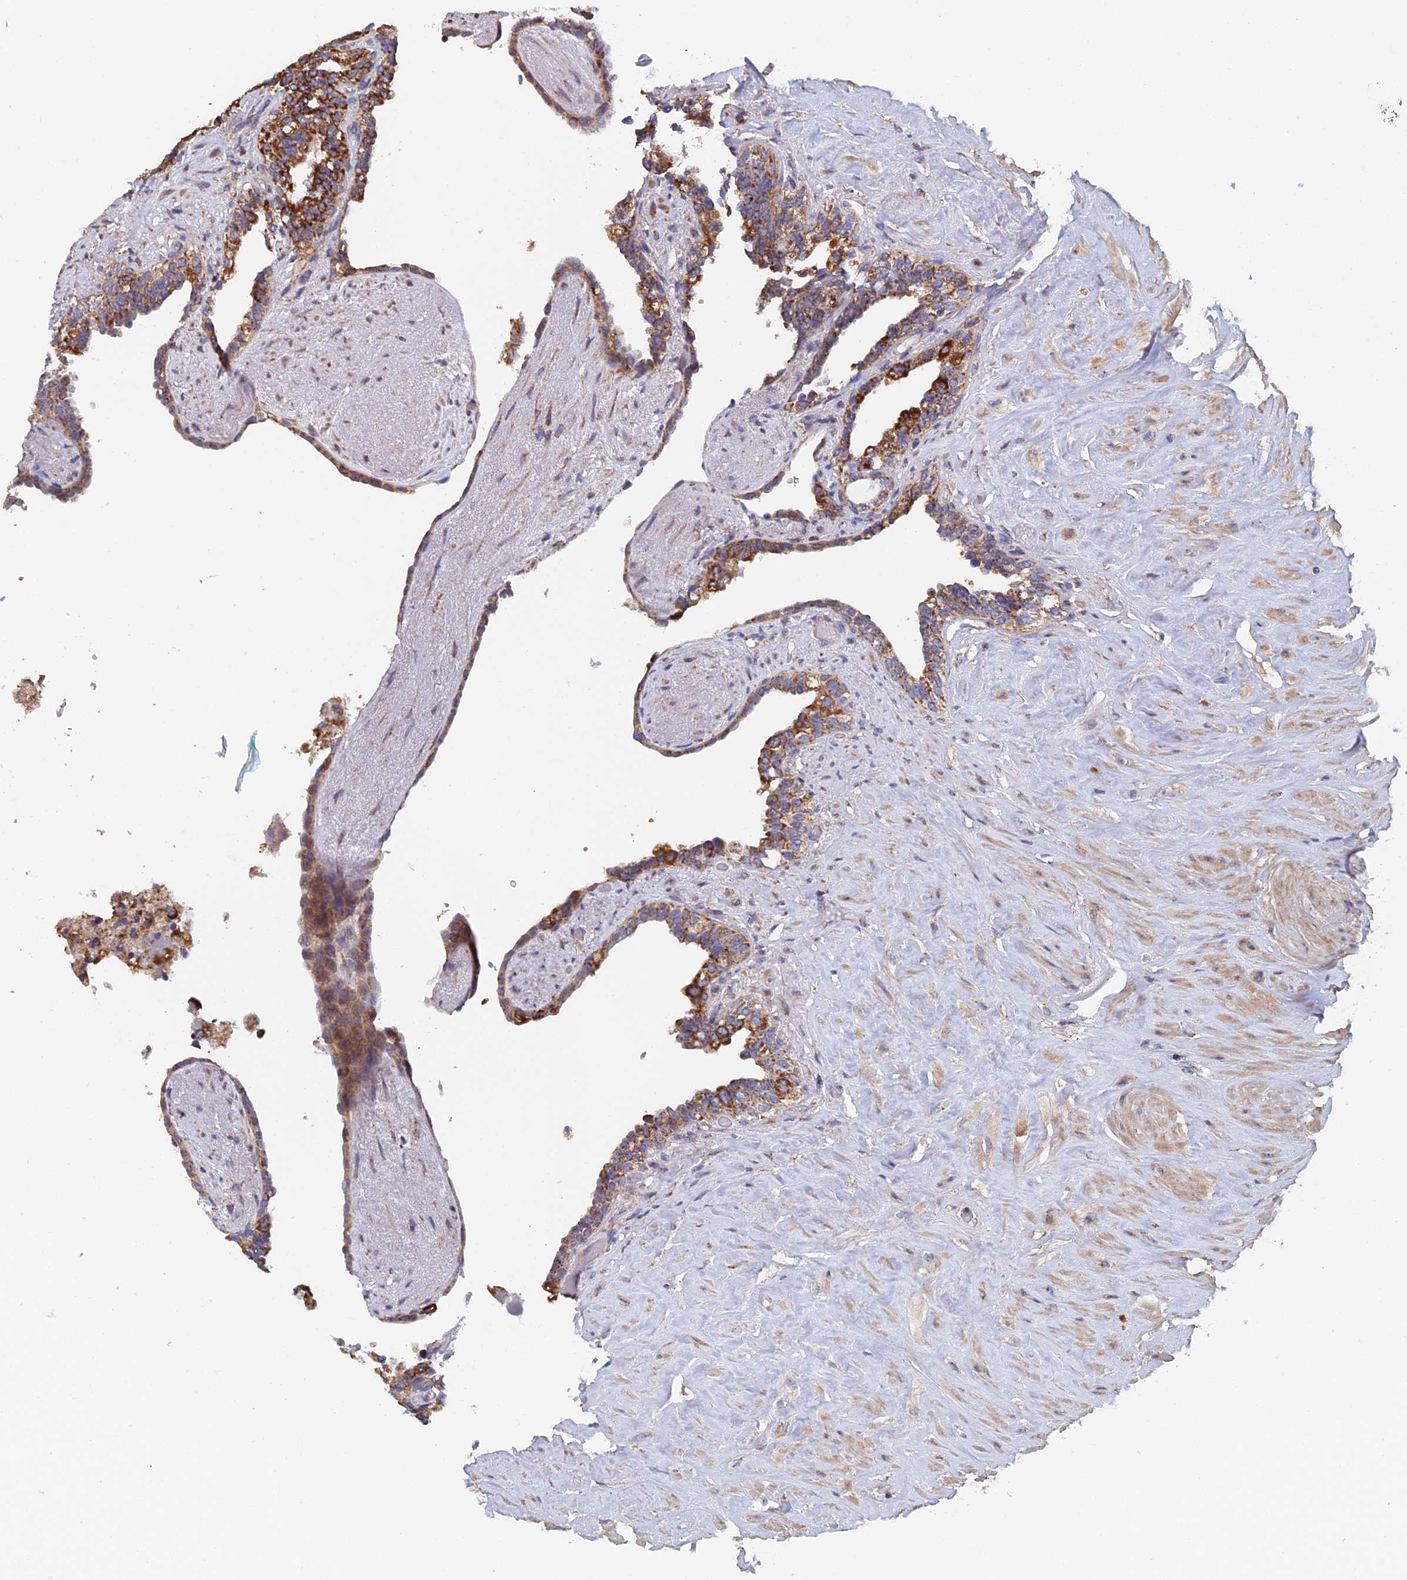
{"staining": {"intensity": "moderate", "quantity": ">75%", "location": "cytoplasmic/membranous"}, "tissue": "seminal vesicle", "cell_type": "Glandular cells", "image_type": "normal", "snomed": [{"axis": "morphology", "description": "Normal tissue, NOS"}, {"axis": "topography", "description": "Seminal veicle"}], "caption": "This is a photomicrograph of IHC staining of normal seminal vesicle, which shows moderate expression in the cytoplasmic/membranous of glandular cells.", "gene": "ECSIT", "patient": {"sex": "male", "age": 63}}